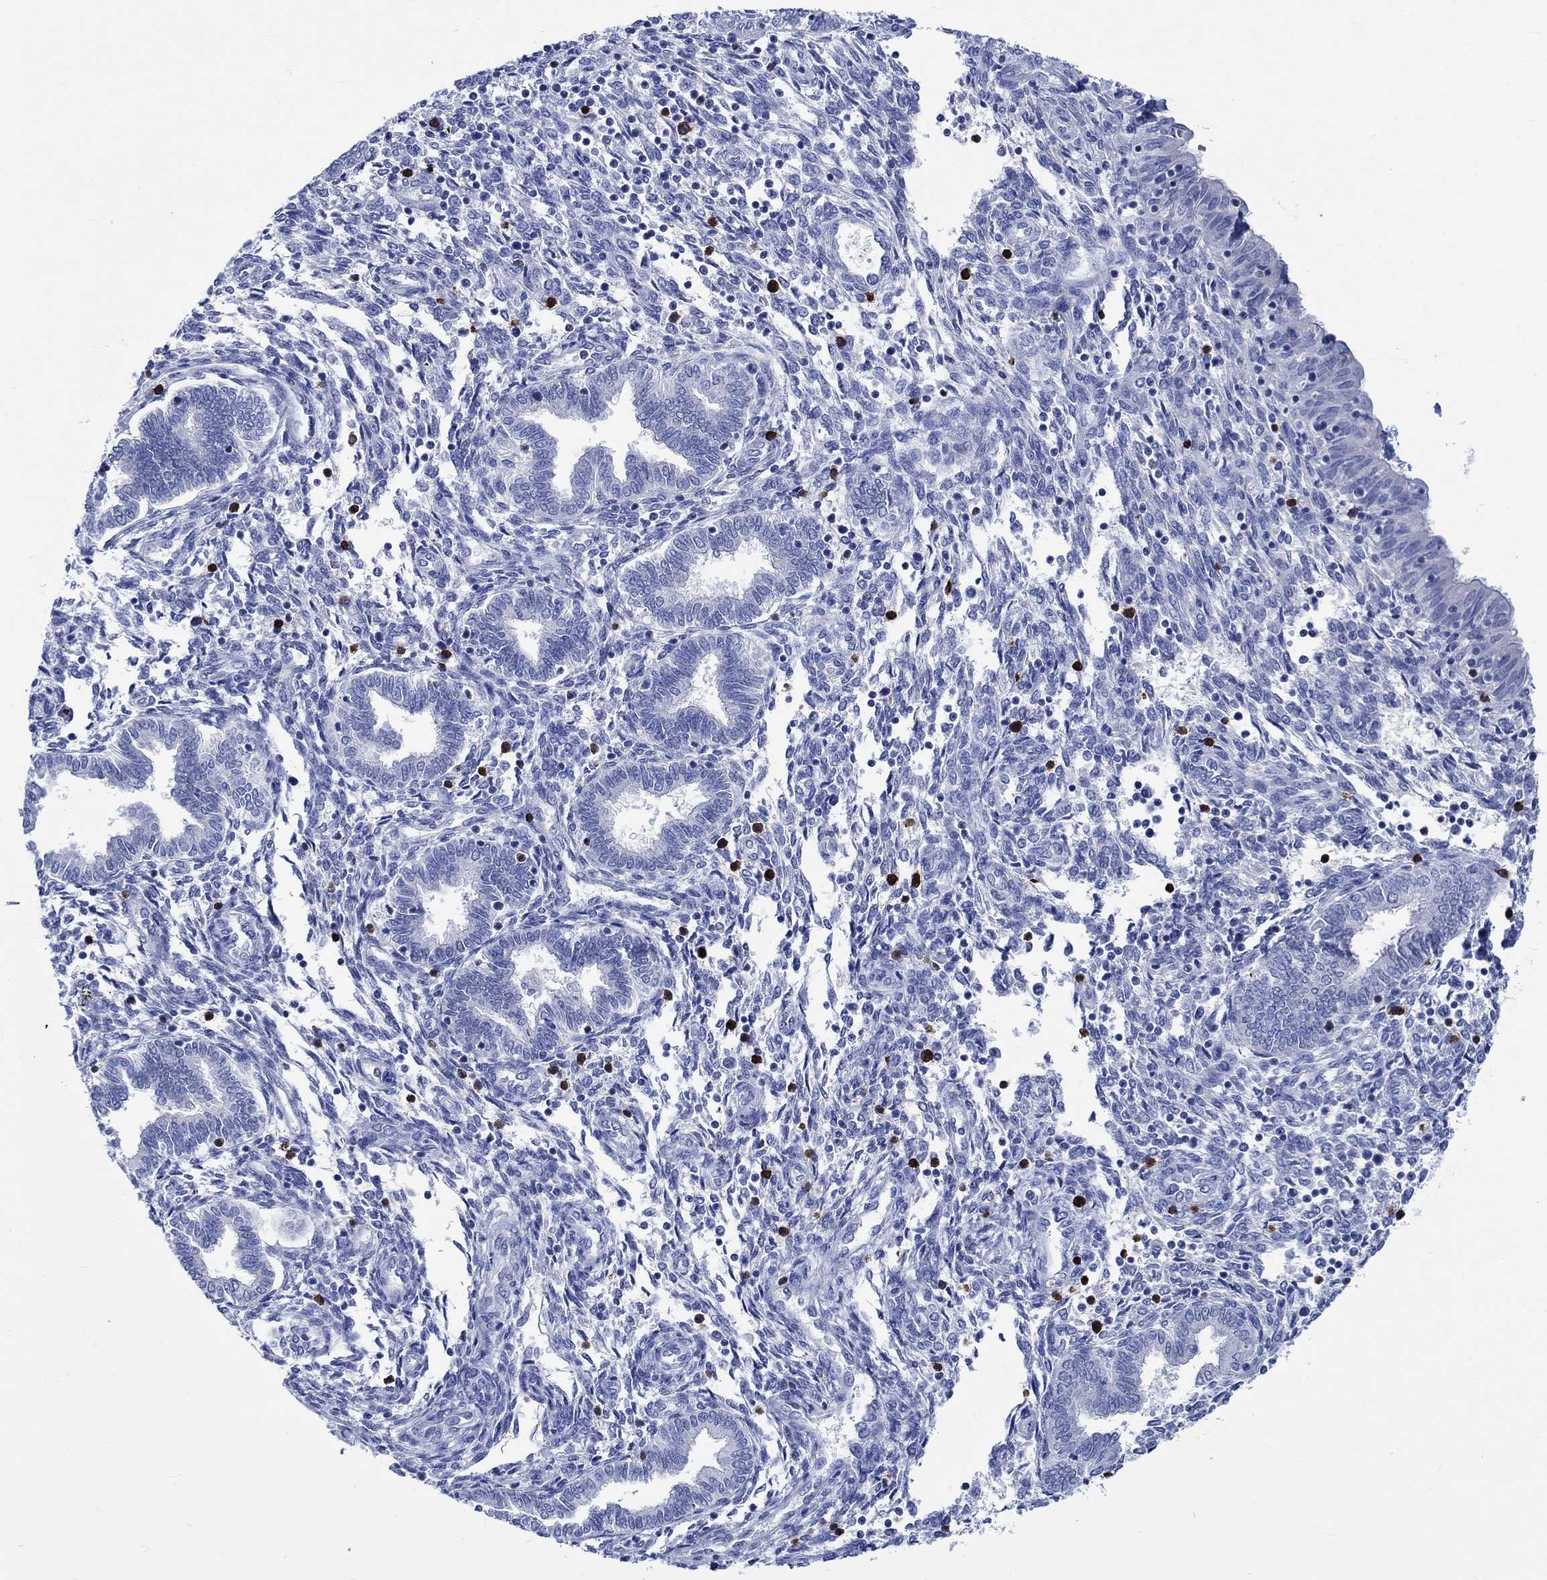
{"staining": {"intensity": "negative", "quantity": "none", "location": "none"}, "tissue": "endometrium", "cell_type": "Cells in endometrial stroma", "image_type": "normal", "snomed": [{"axis": "morphology", "description": "Normal tissue, NOS"}, {"axis": "topography", "description": "Endometrium"}], "caption": "Cells in endometrial stroma show no significant protein expression in unremarkable endometrium.", "gene": "PTPRN2", "patient": {"sex": "female", "age": 42}}